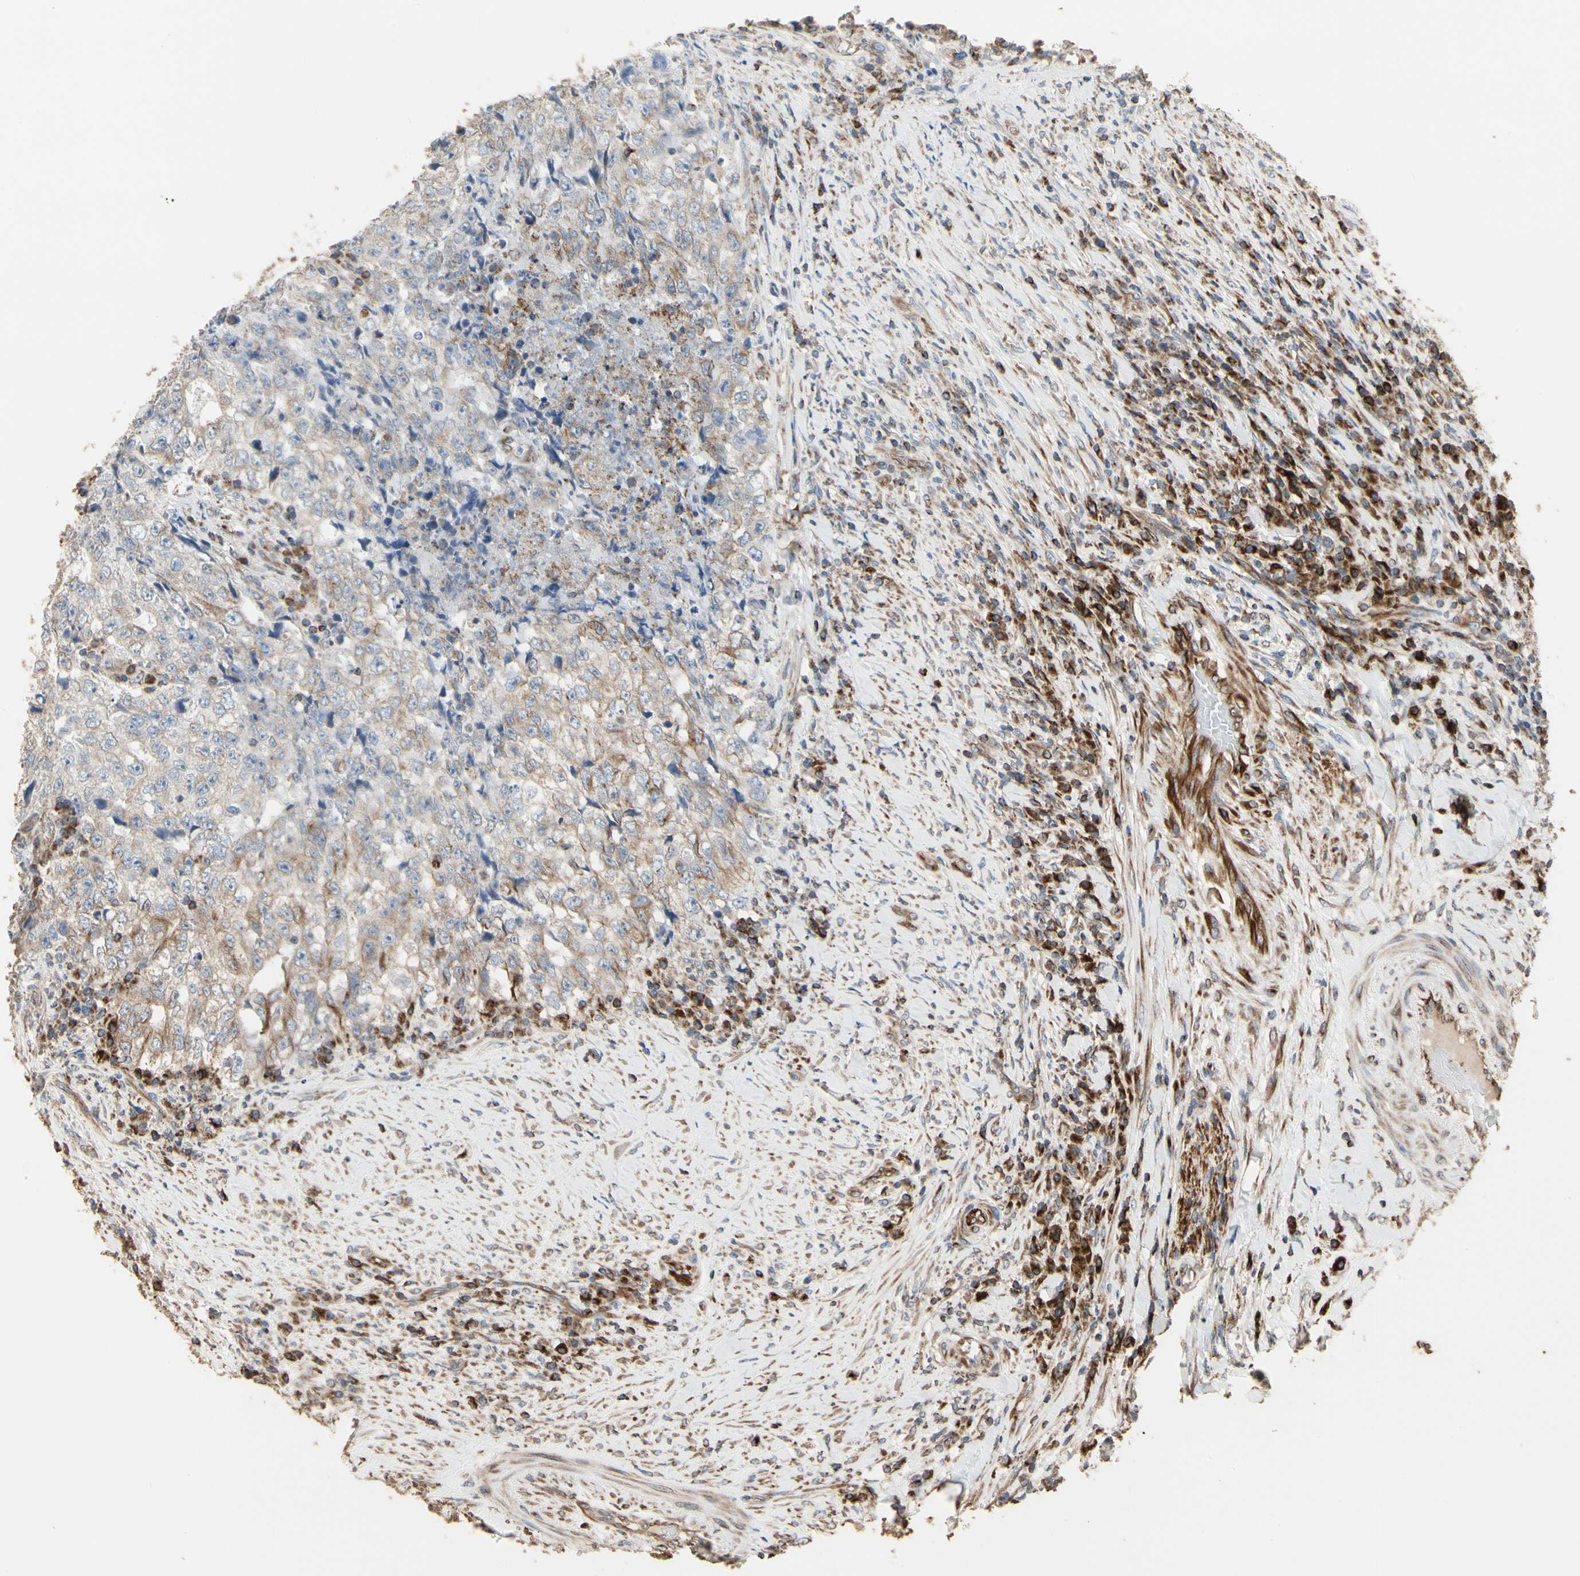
{"staining": {"intensity": "negative", "quantity": "none", "location": "none"}, "tissue": "testis cancer", "cell_type": "Tumor cells", "image_type": "cancer", "snomed": [{"axis": "morphology", "description": "Necrosis, NOS"}, {"axis": "morphology", "description": "Carcinoma, Embryonal, NOS"}, {"axis": "topography", "description": "Testis"}], "caption": "Histopathology image shows no protein staining in tumor cells of testis cancer tissue.", "gene": "TUBA1A", "patient": {"sex": "male", "age": 19}}